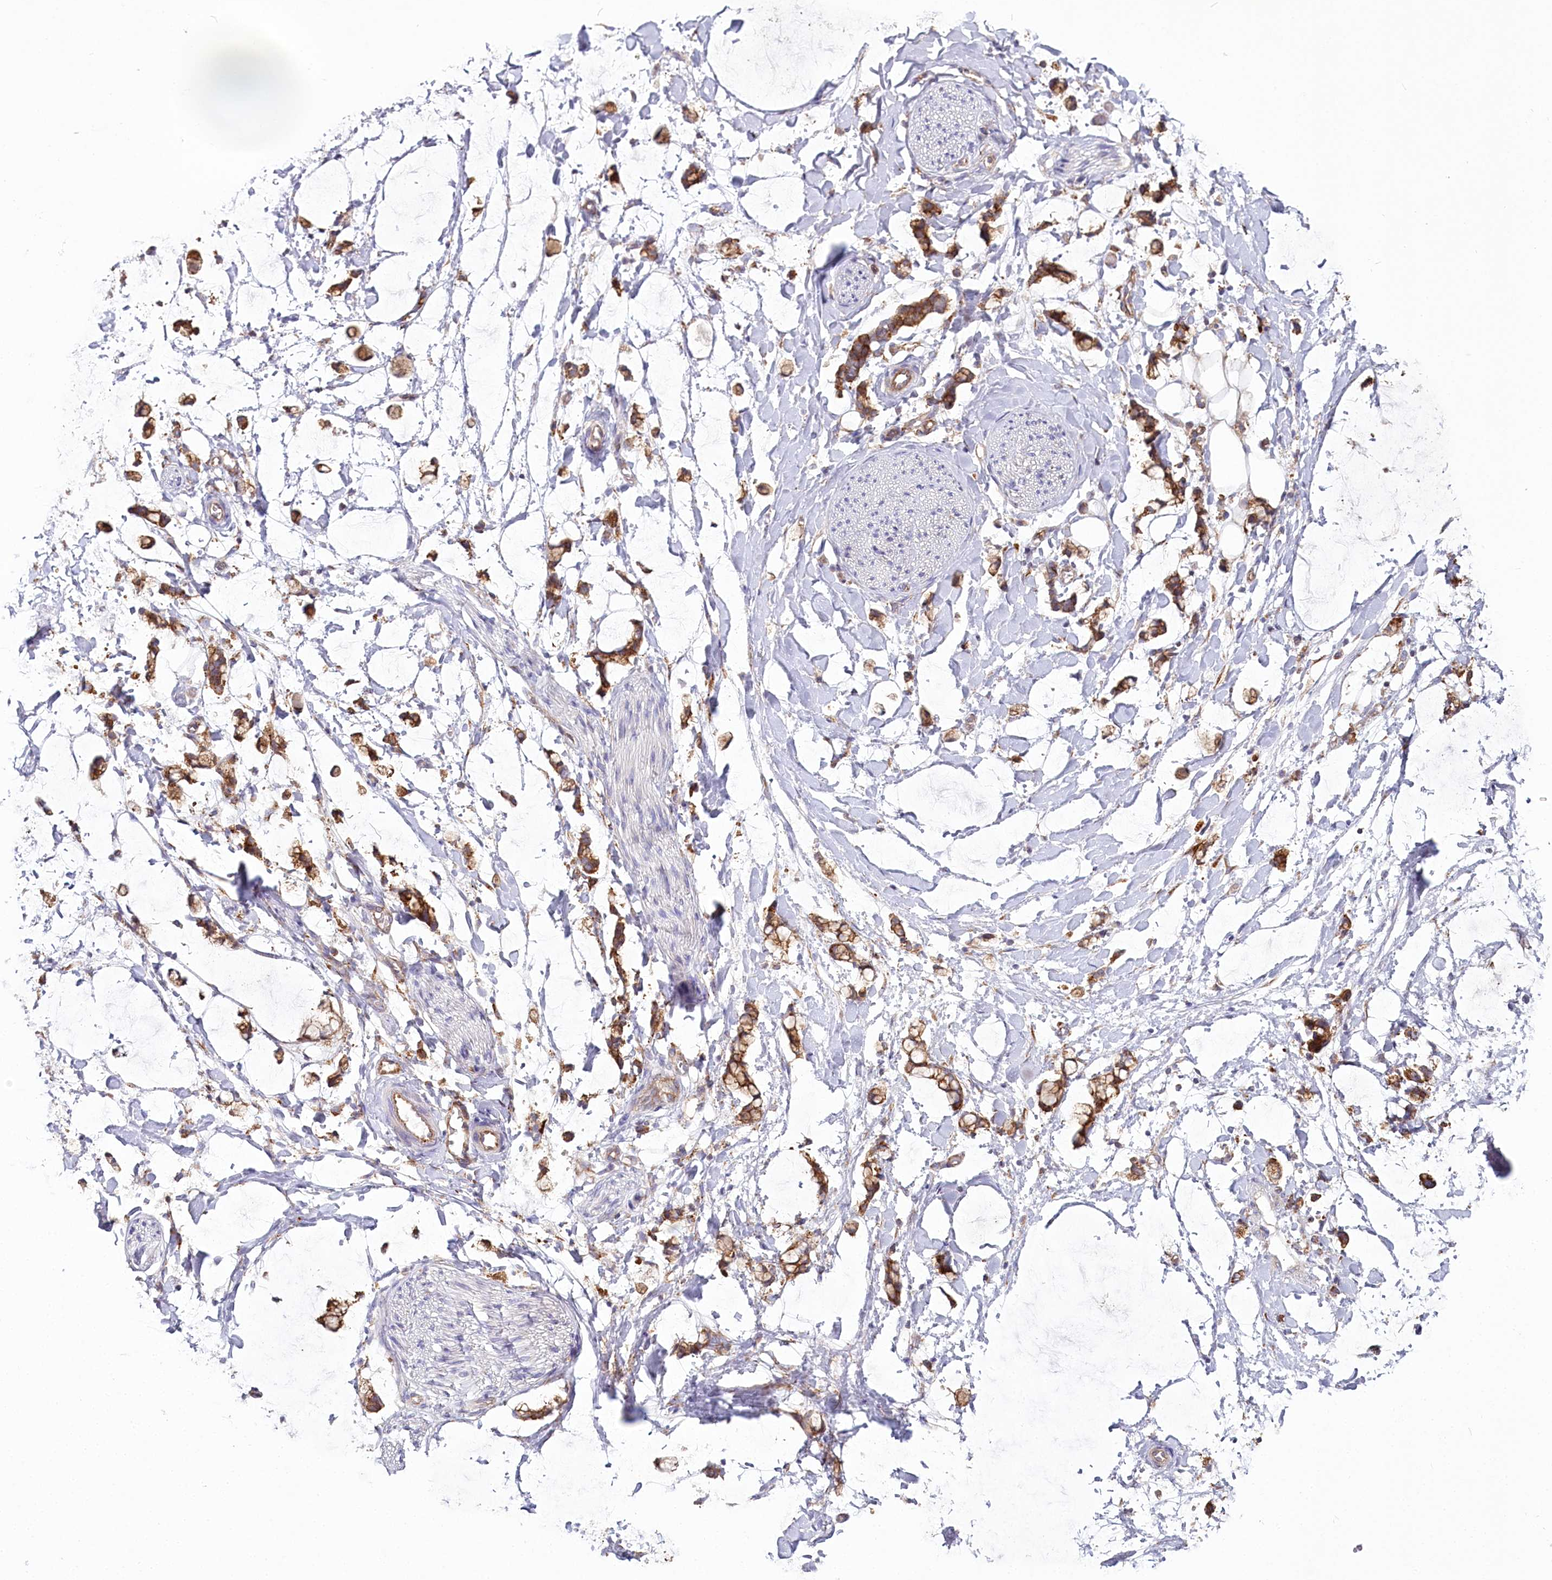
{"staining": {"intensity": "moderate", "quantity": "<25%", "location": "cytoplasmic/membranous"}, "tissue": "adipose tissue", "cell_type": "Adipocytes", "image_type": "normal", "snomed": [{"axis": "morphology", "description": "Normal tissue, NOS"}, {"axis": "morphology", "description": "Adenocarcinoma, NOS"}, {"axis": "topography", "description": "Colon"}, {"axis": "topography", "description": "Peripheral nerve tissue"}], "caption": "Immunohistochemistry staining of unremarkable adipose tissue, which exhibits low levels of moderate cytoplasmic/membranous staining in approximately <25% of adipocytes indicating moderate cytoplasmic/membranous protein staining. The staining was performed using DAB (3,3'-diaminobenzidine) (brown) for protein detection and nuclei were counterstained in hematoxylin (blue).", "gene": "POGLUT1", "patient": {"sex": "male", "age": 14}}